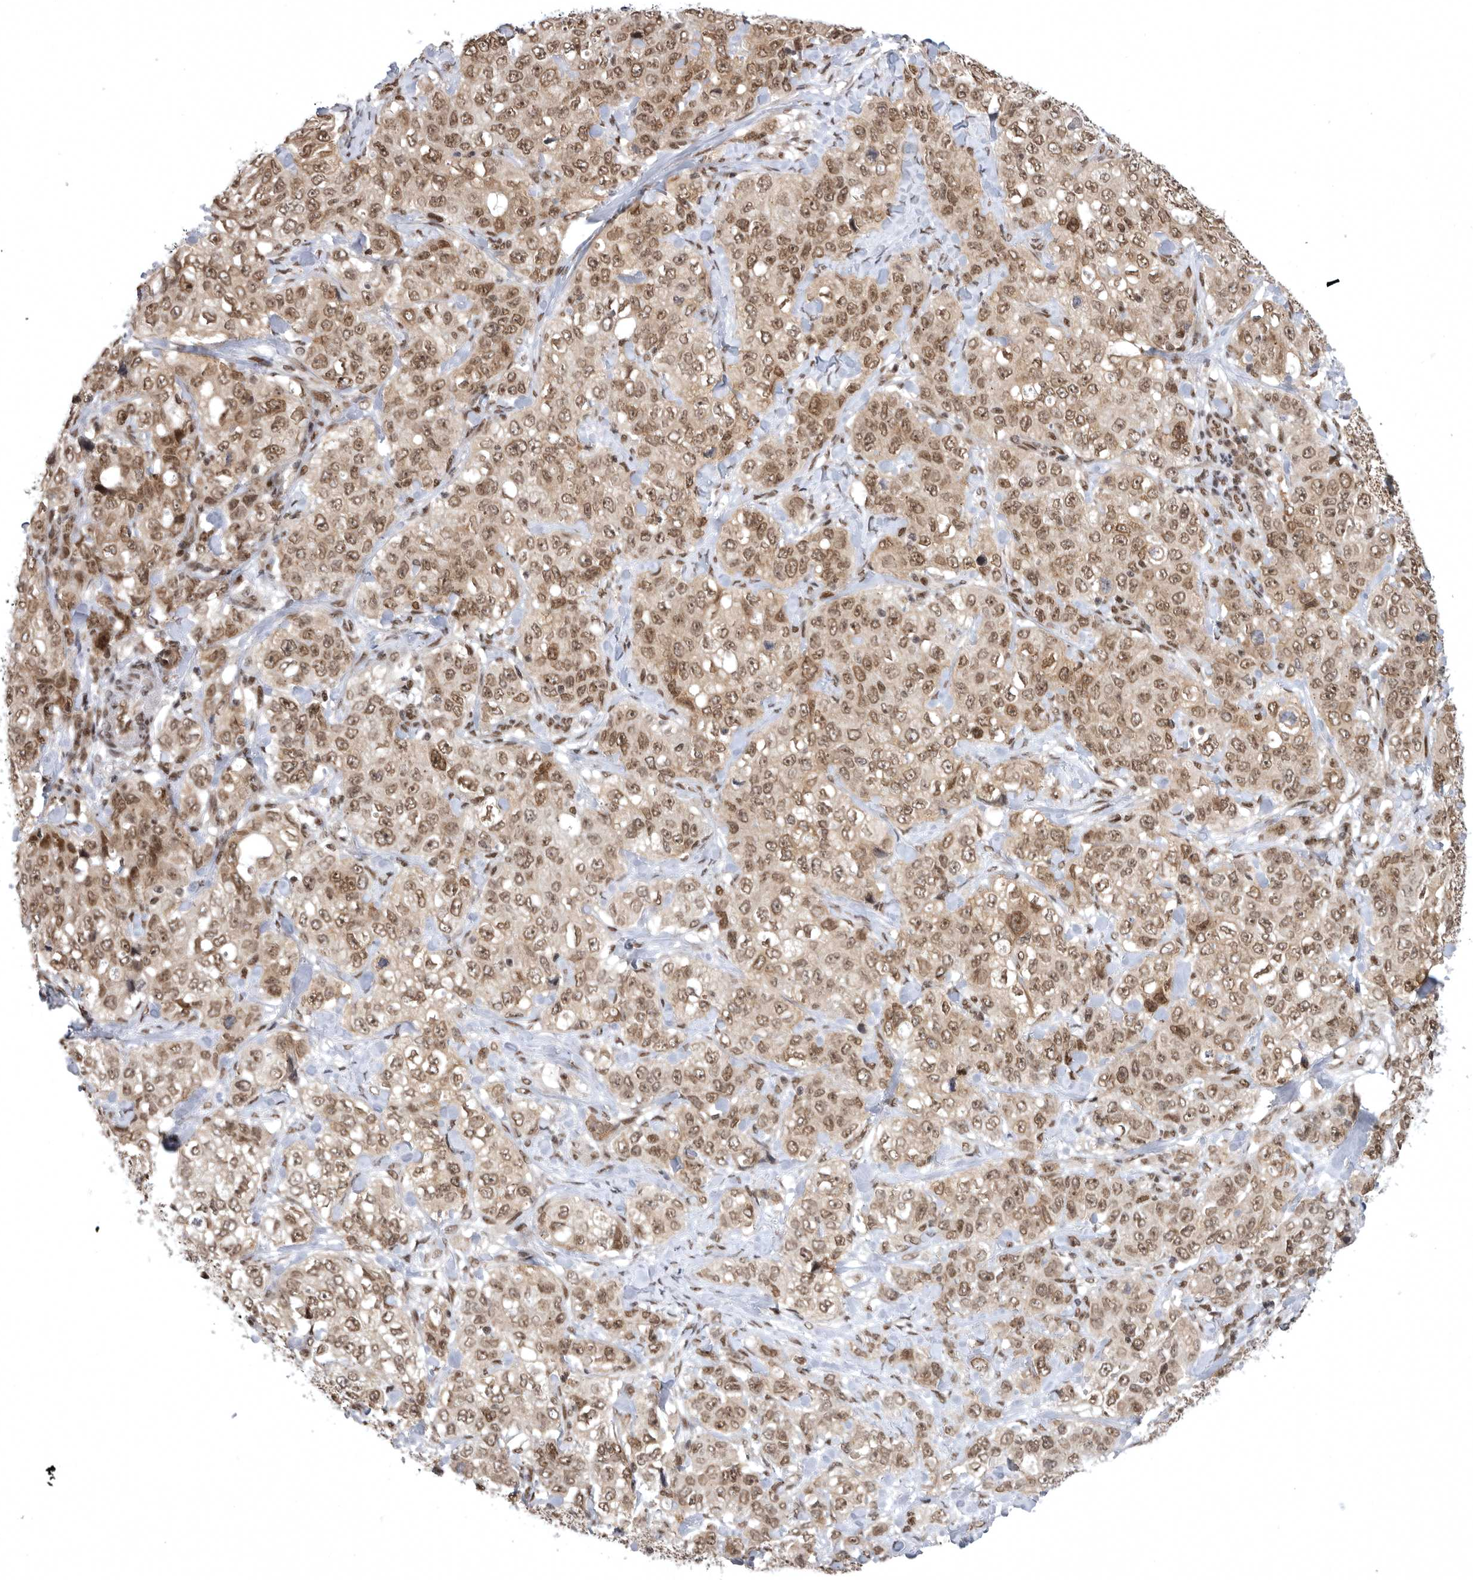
{"staining": {"intensity": "moderate", "quantity": ">75%", "location": "cytoplasmic/membranous,nuclear"}, "tissue": "stomach cancer", "cell_type": "Tumor cells", "image_type": "cancer", "snomed": [{"axis": "morphology", "description": "Adenocarcinoma, NOS"}, {"axis": "topography", "description": "Stomach"}], "caption": "Immunohistochemical staining of human adenocarcinoma (stomach) exhibits medium levels of moderate cytoplasmic/membranous and nuclear protein positivity in about >75% of tumor cells. The staining is performed using DAB brown chromogen to label protein expression. The nuclei are counter-stained blue using hematoxylin.", "gene": "ZNF830", "patient": {"sex": "male", "age": 48}}